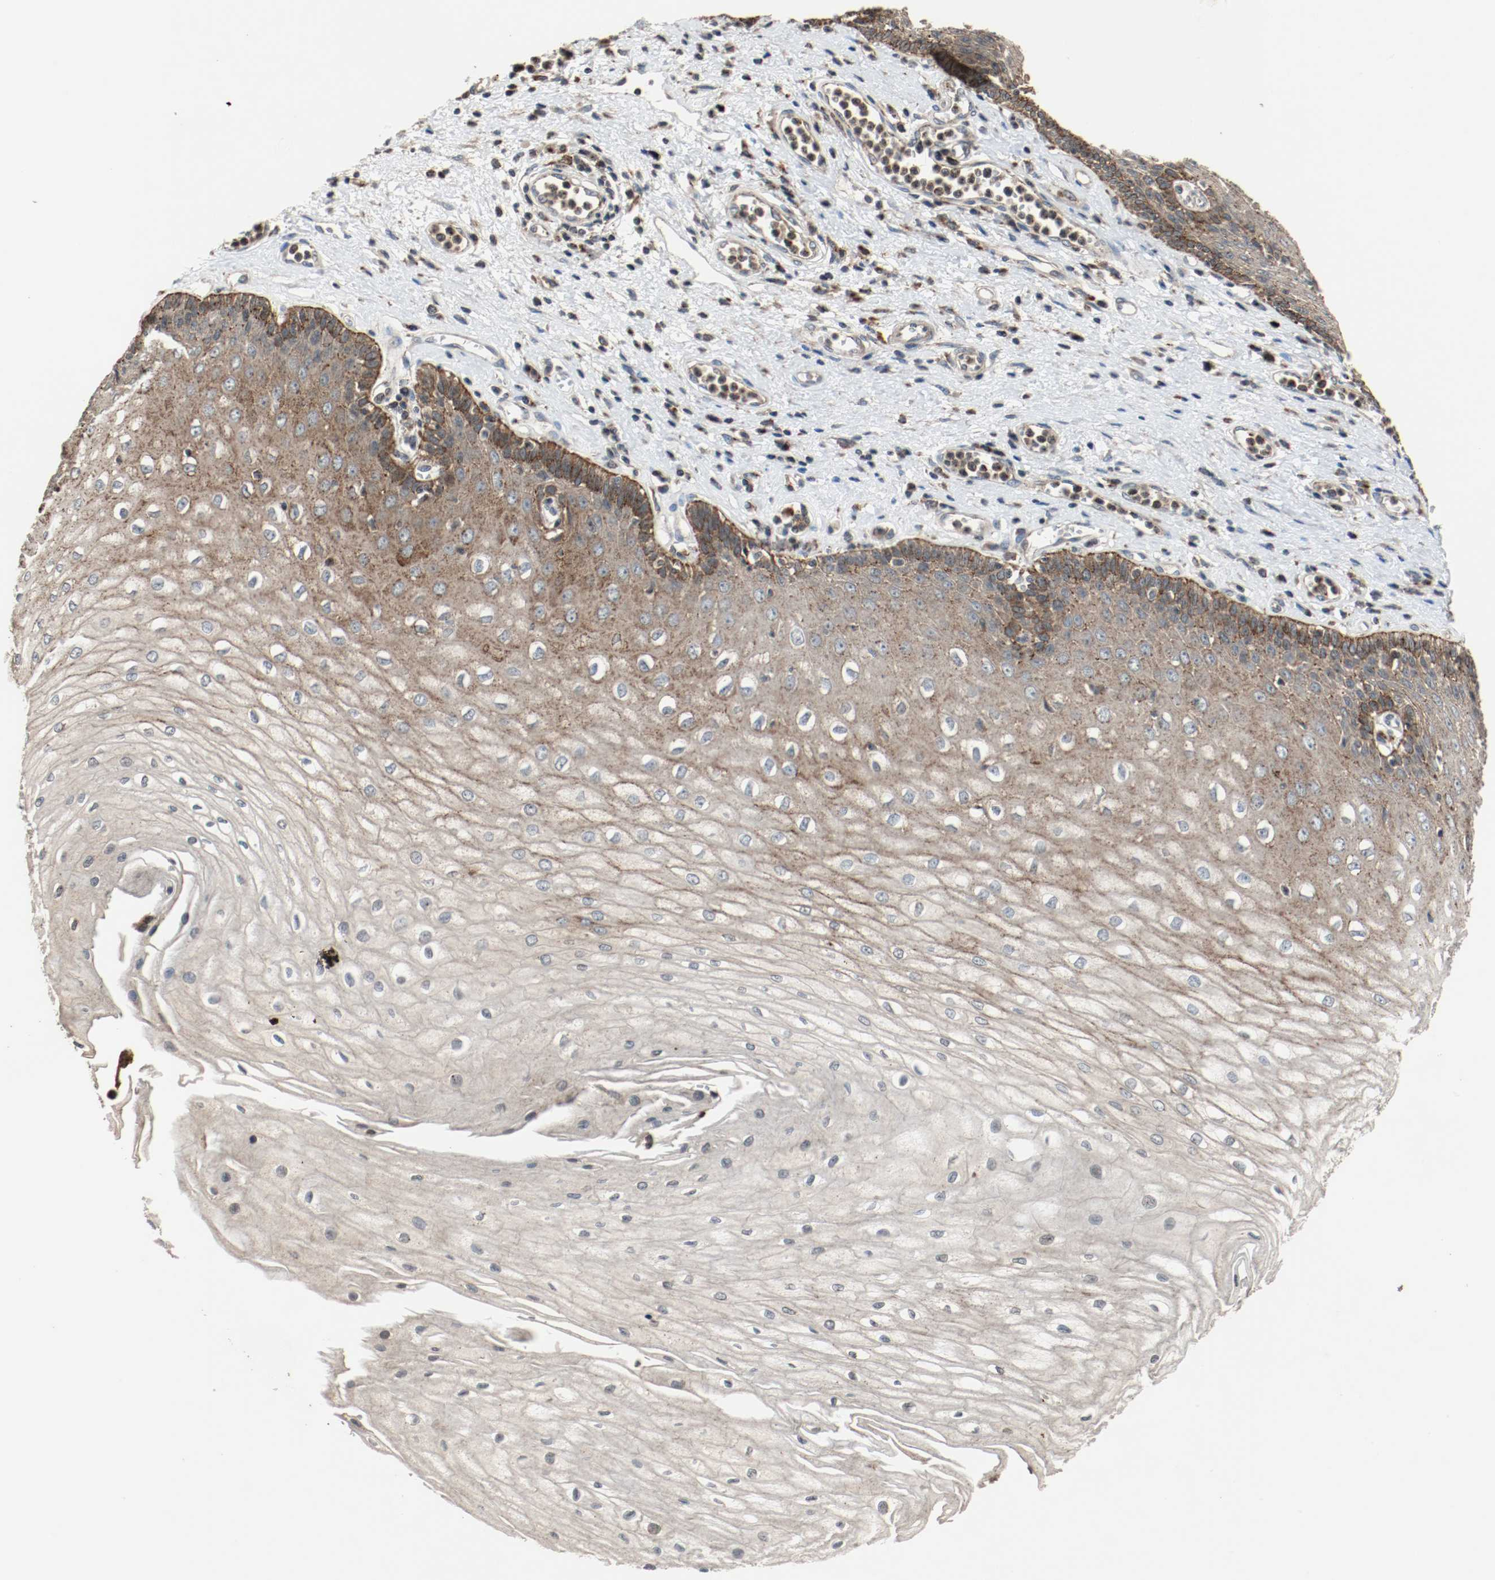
{"staining": {"intensity": "strong", "quantity": ">75%", "location": "cytoplasmic/membranous"}, "tissue": "esophagus", "cell_type": "Squamous epithelial cells", "image_type": "normal", "snomed": [{"axis": "morphology", "description": "Normal tissue, NOS"}, {"axis": "morphology", "description": "Squamous cell carcinoma, NOS"}, {"axis": "topography", "description": "Esophagus"}], "caption": "A histopathology image of esophagus stained for a protein displays strong cytoplasmic/membranous brown staining in squamous epithelial cells.", "gene": "LAMP2", "patient": {"sex": "male", "age": 65}}